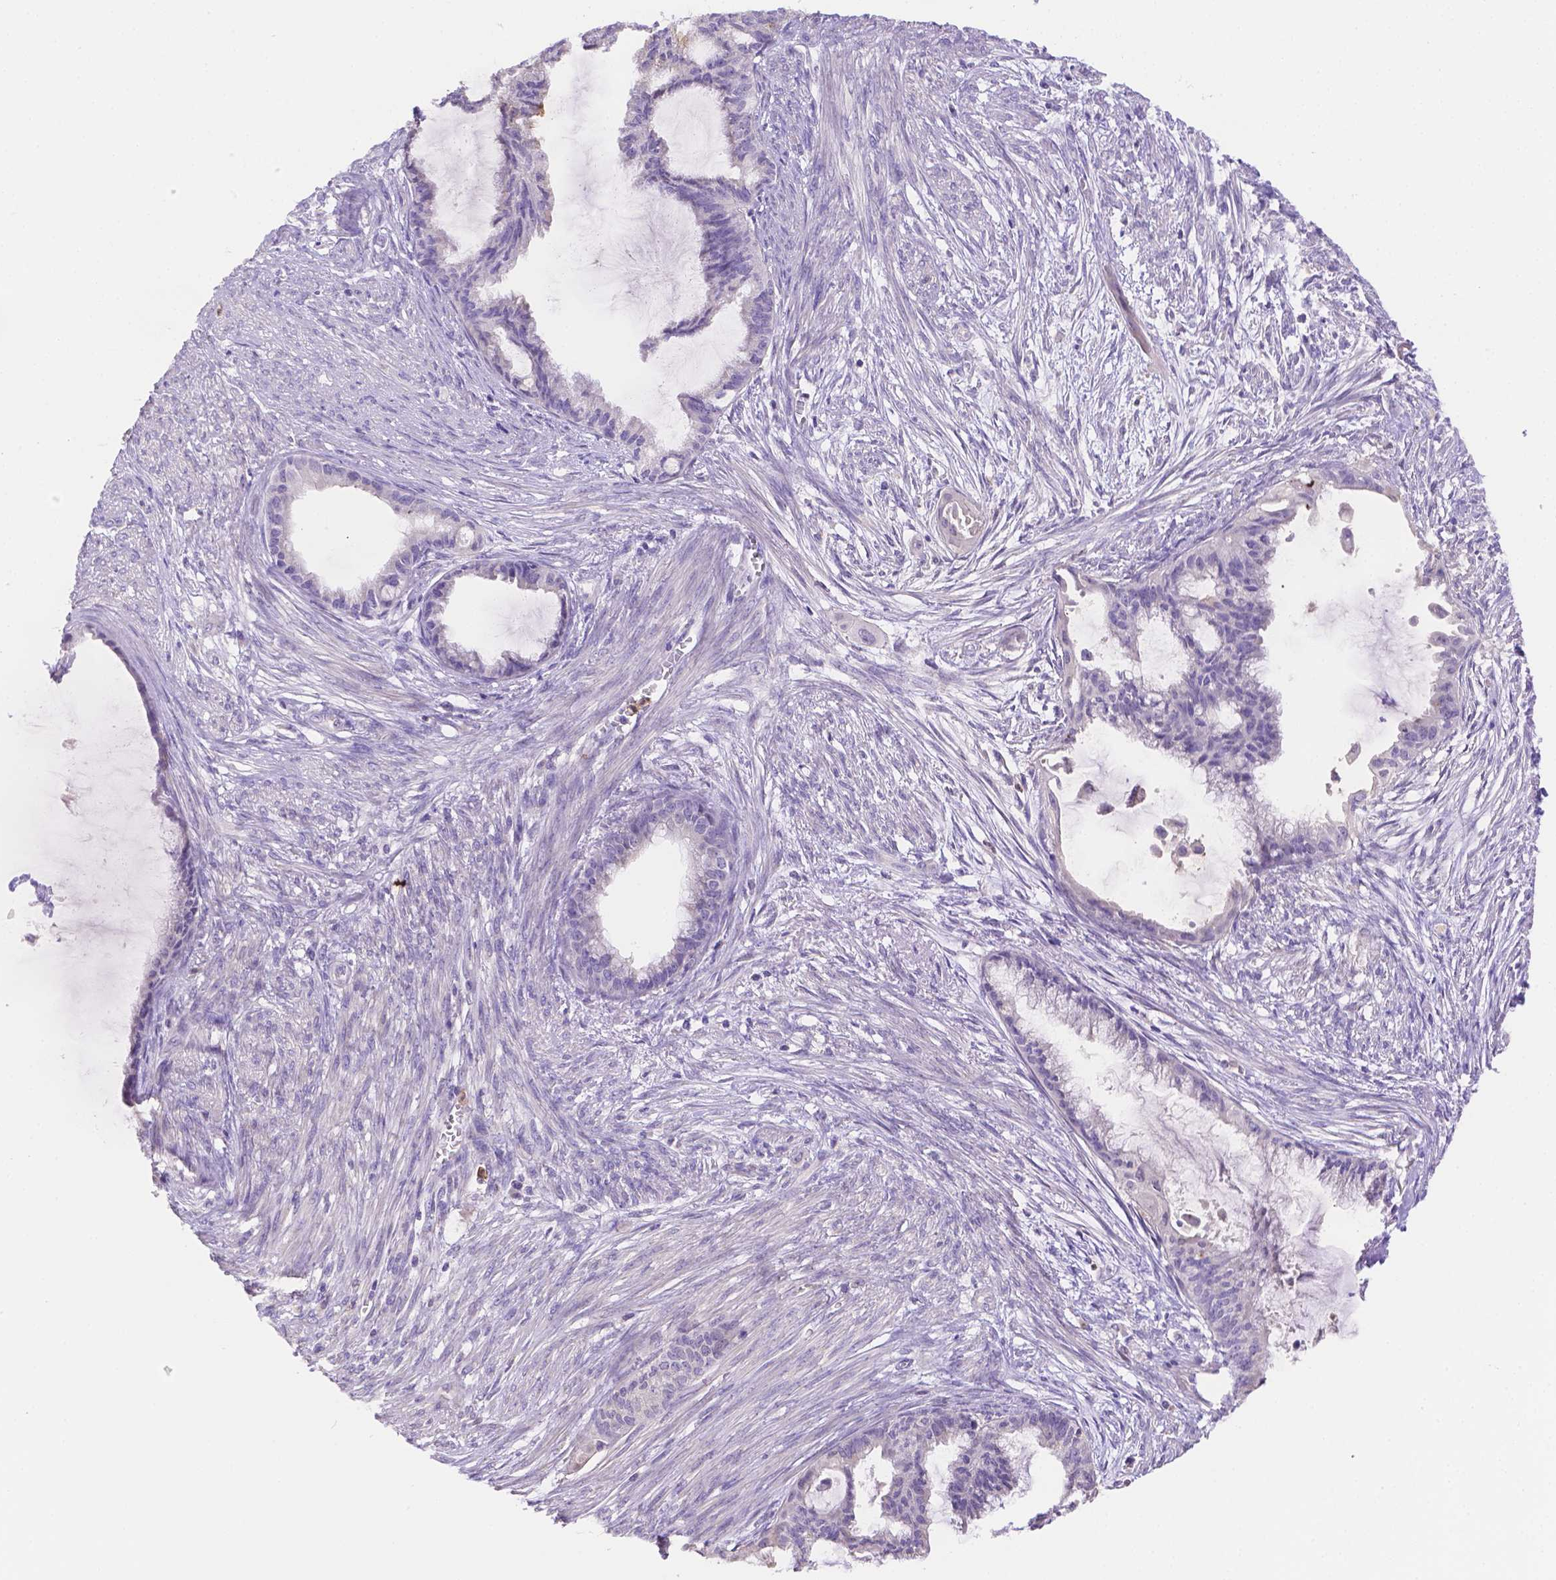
{"staining": {"intensity": "negative", "quantity": "none", "location": "none"}, "tissue": "endometrial cancer", "cell_type": "Tumor cells", "image_type": "cancer", "snomed": [{"axis": "morphology", "description": "Adenocarcinoma, NOS"}, {"axis": "topography", "description": "Endometrium"}], "caption": "This is a micrograph of immunohistochemistry staining of endometrial cancer (adenocarcinoma), which shows no staining in tumor cells. The staining was performed using DAB (3,3'-diaminobenzidine) to visualize the protein expression in brown, while the nuclei were stained in blue with hematoxylin (Magnification: 20x).", "gene": "NXPE2", "patient": {"sex": "female", "age": 86}}